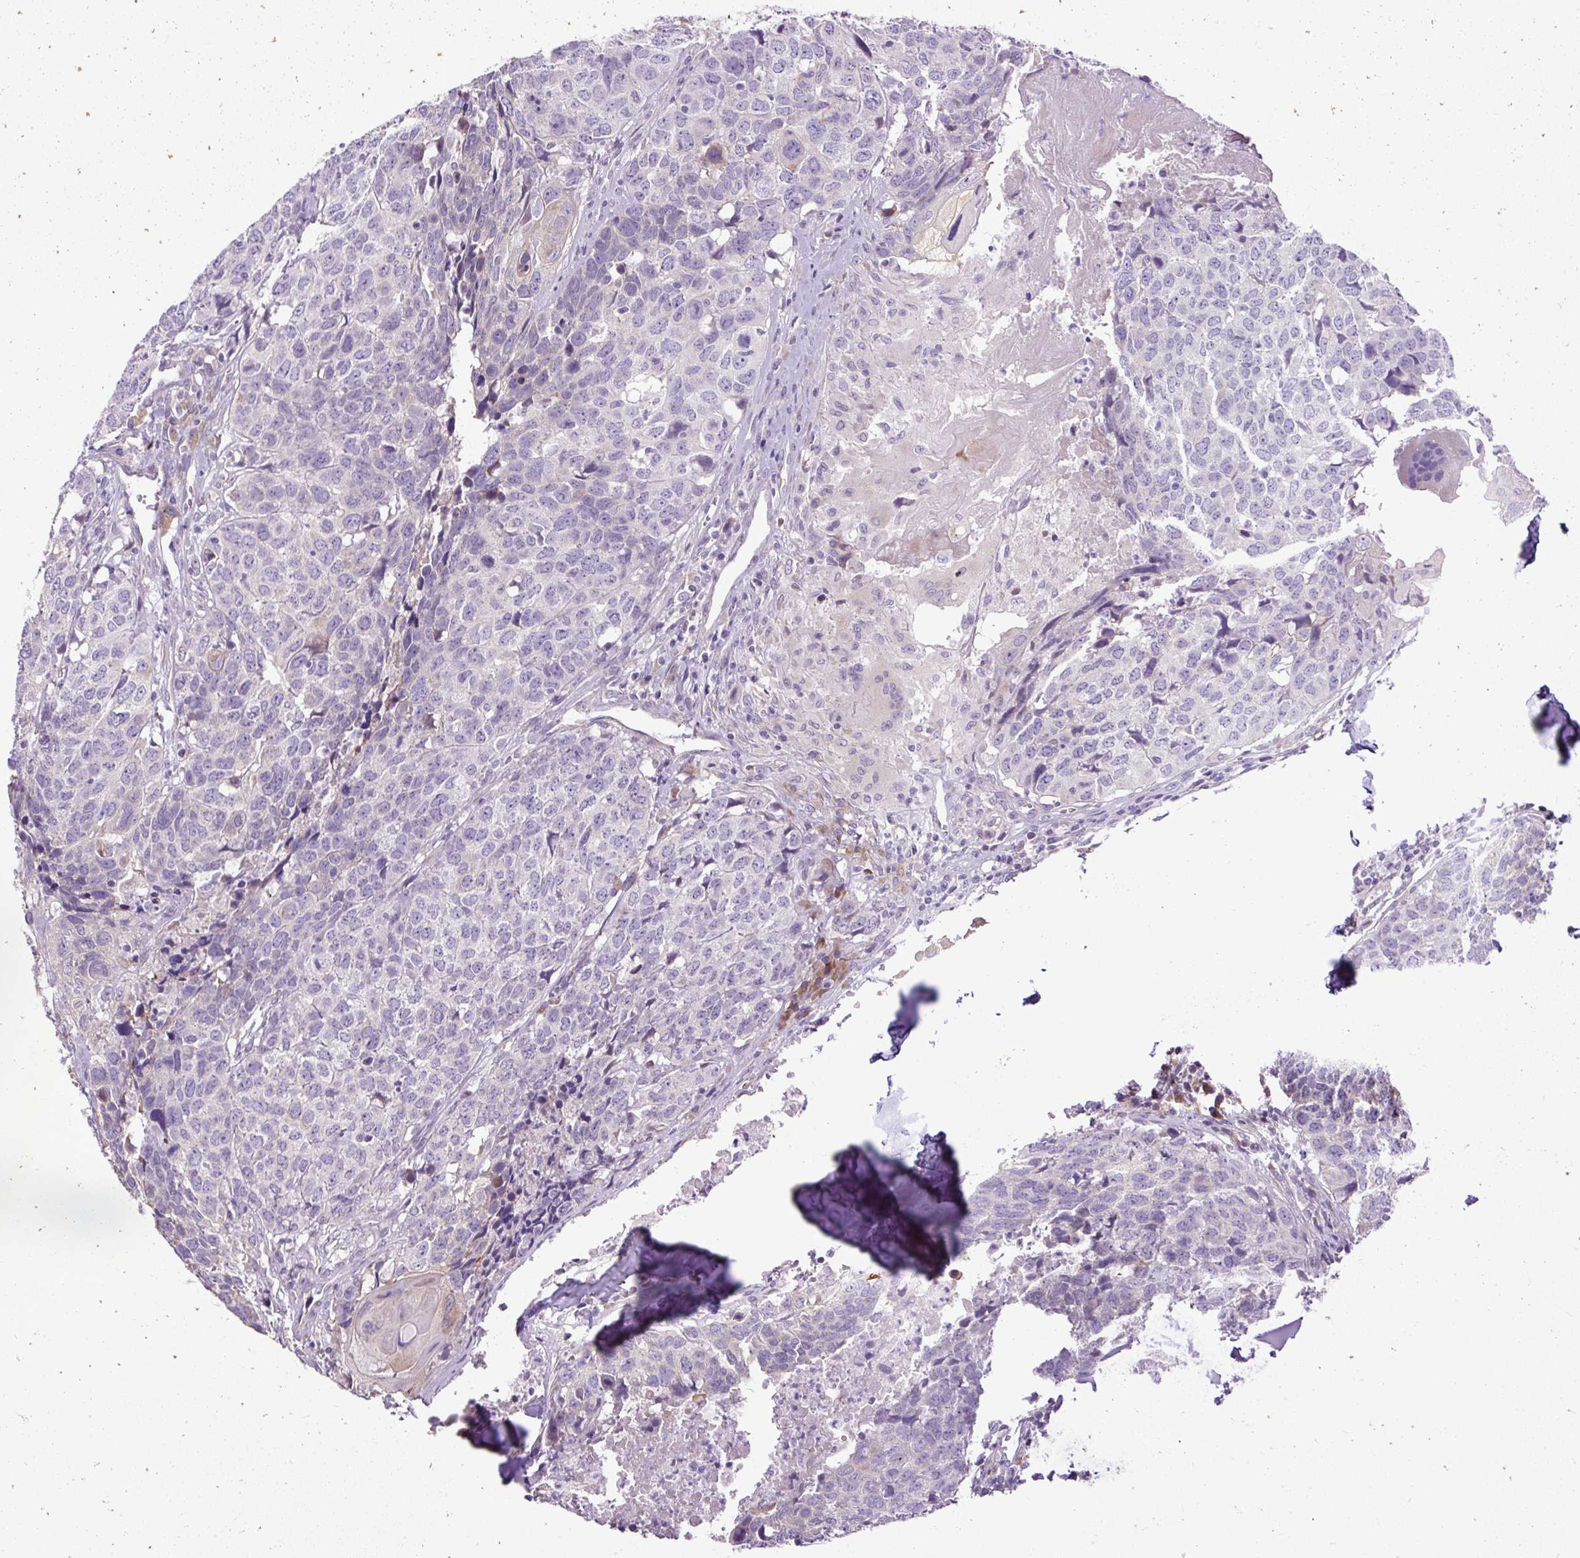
{"staining": {"intensity": "negative", "quantity": "none", "location": "none"}, "tissue": "head and neck cancer", "cell_type": "Tumor cells", "image_type": "cancer", "snomed": [{"axis": "morphology", "description": "Normal tissue, NOS"}, {"axis": "morphology", "description": "Squamous cell carcinoma, NOS"}, {"axis": "topography", "description": "Skeletal muscle"}, {"axis": "topography", "description": "Vascular tissue"}, {"axis": "topography", "description": "Peripheral nerve tissue"}, {"axis": "topography", "description": "Head-Neck"}], "caption": "Tumor cells show no significant protein positivity in head and neck cancer (squamous cell carcinoma). (DAB IHC visualized using brightfield microscopy, high magnification).", "gene": "FAM149A", "patient": {"sex": "male", "age": 66}}